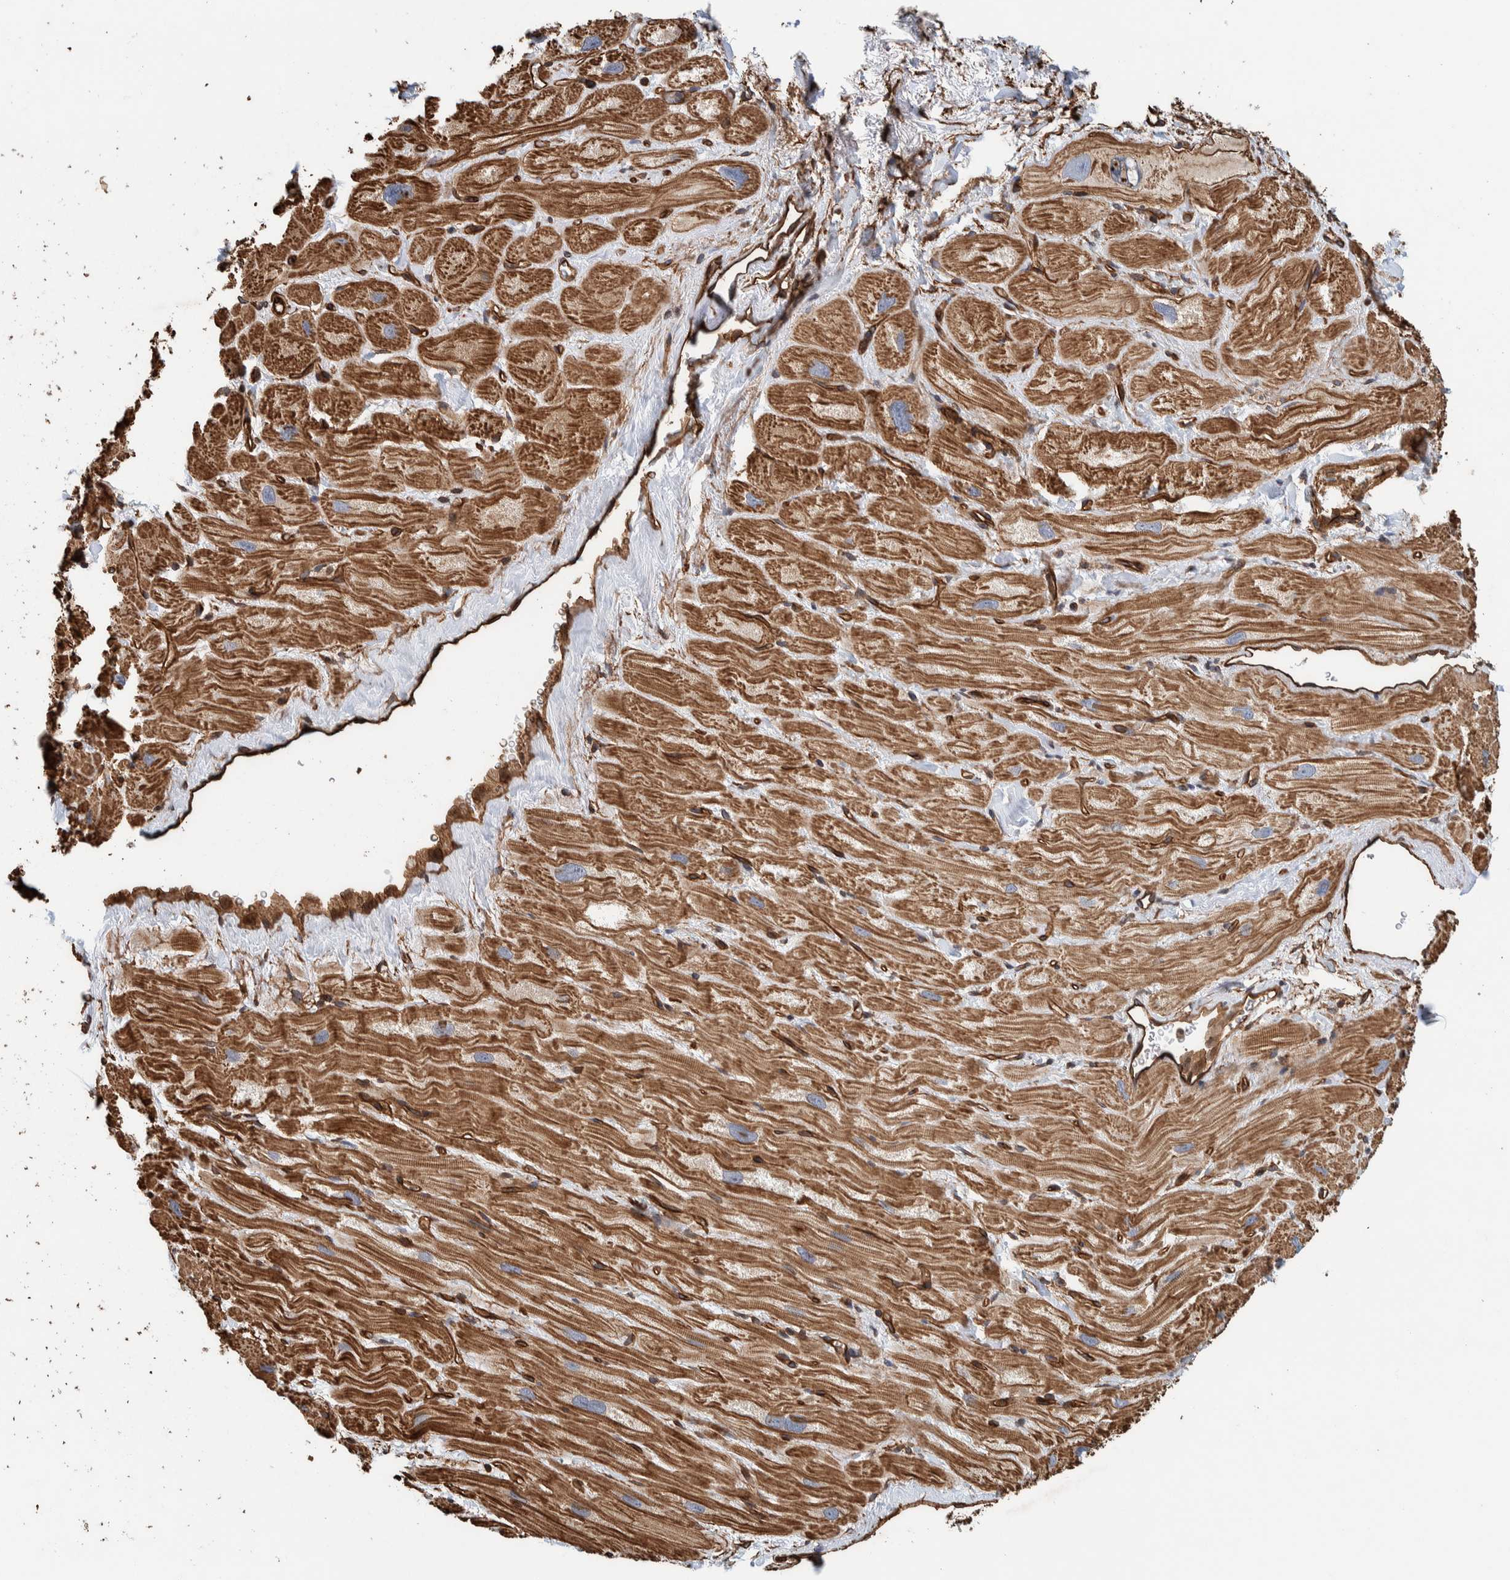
{"staining": {"intensity": "moderate", "quantity": ">75%", "location": "cytoplasmic/membranous"}, "tissue": "heart muscle", "cell_type": "Cardiomyocytes", "image_type": "normal", "snomed": [{"axis": "morphology", "description": "Normal tissue, NOS"}, {"axis": "topography", "description": "Heart"}], "caption": "IHC of unremarkable heart muscle displays medium levels of moderate cytoplasmic/membranous positivity in approximately >75% of cardiomyocytes. (DAB = brown stain, brightfield microscopy at high magnification).", "gene": "PKD1L1", "patient": {"sex": "male", "age": 49}}